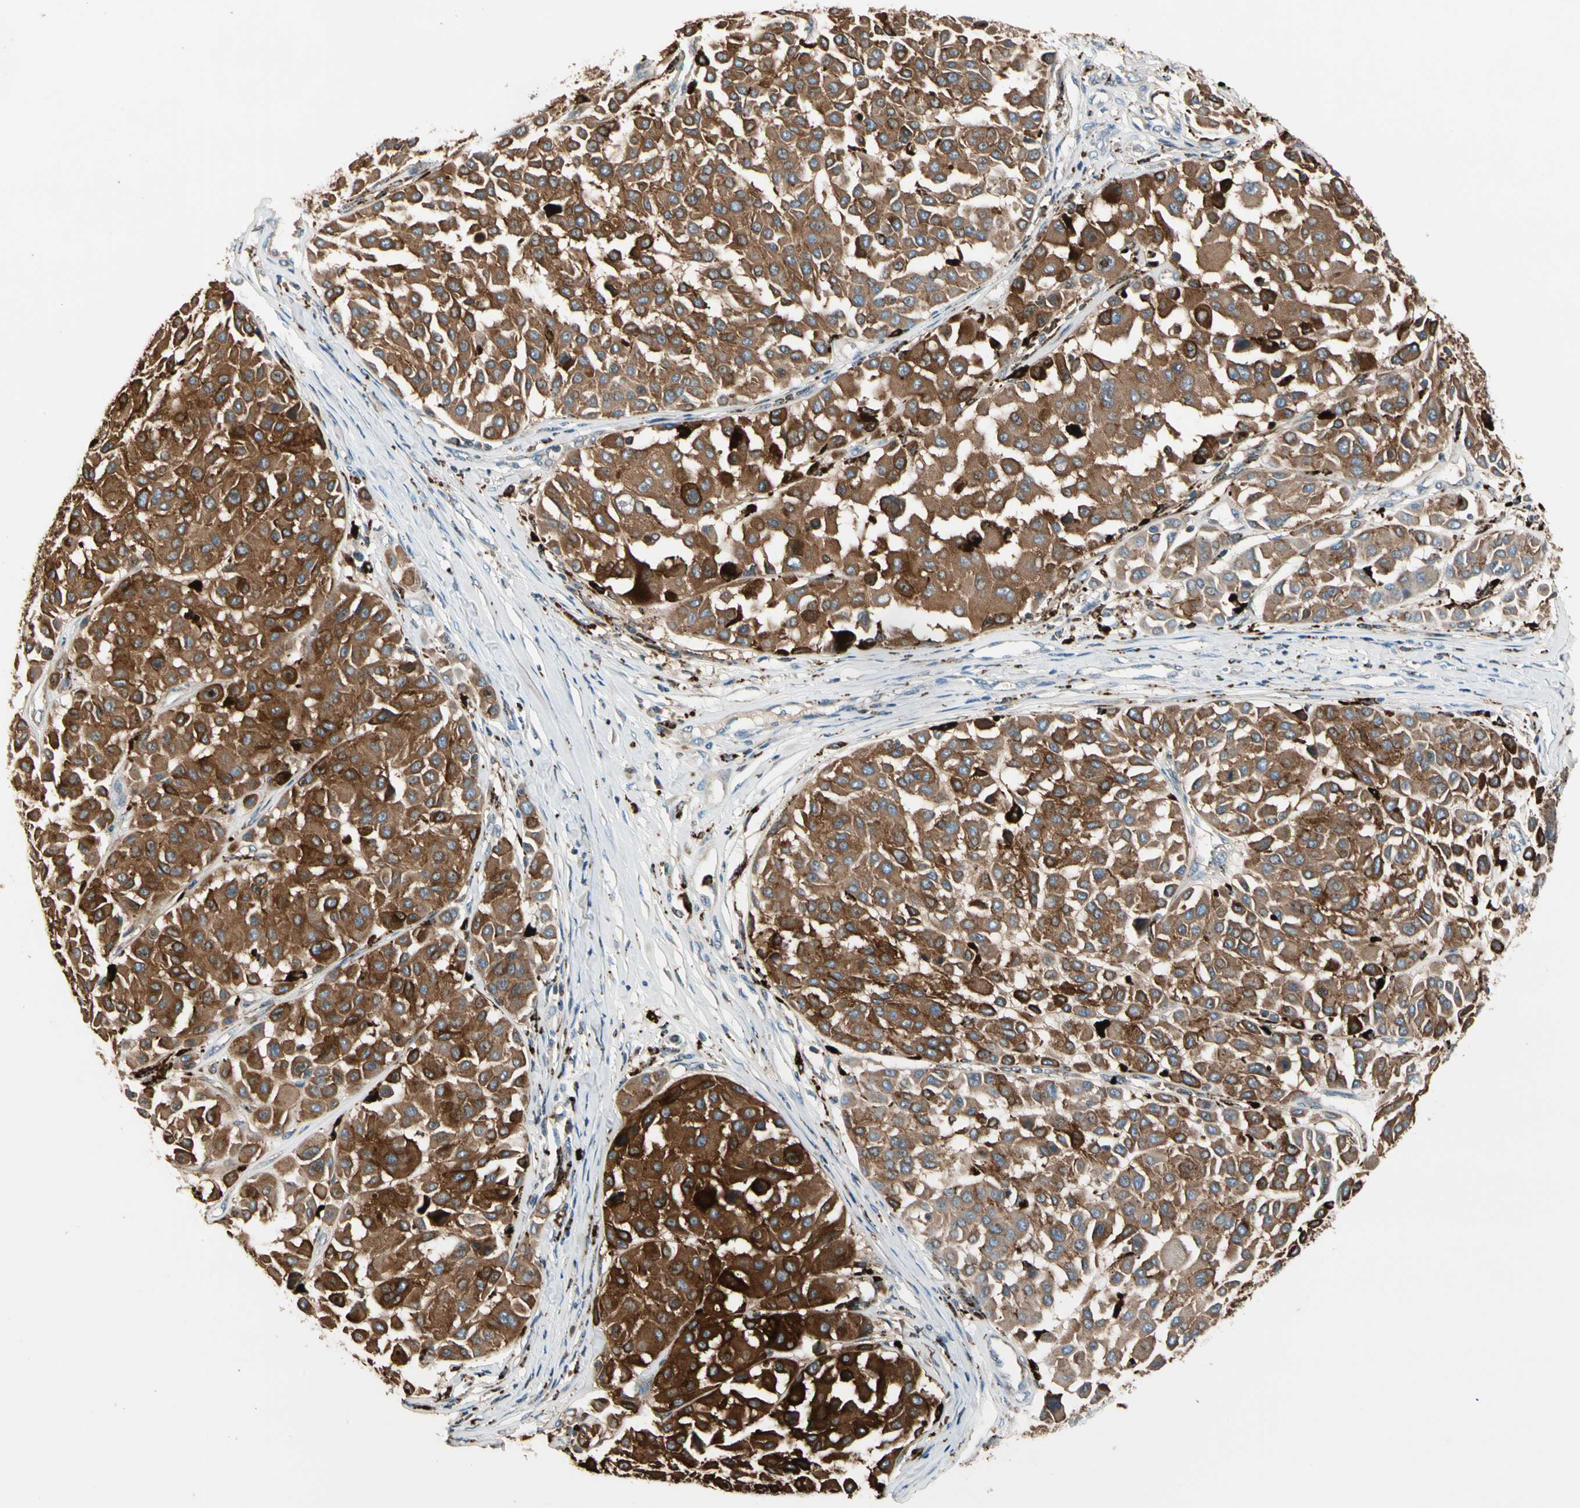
{"staining": {"intensity": "strong", "quantity": ">75%", "location": "cytoplasmic/membranous"}, "tissue": "melanoma", "cell_type": "Tumor cells", "image_type": "cancer", "snomed": [{"axis": "morphology", "description": "Malignant melanoma, Metastatic site"}, {"axis": "topography", "description": "Soft tissue"}], "caption": "Melanoma stained for a protein (brown) reveals strong cytoplasmic/membranous positive expression in about >75% of tumor cells.", "gene": "GM2A", "patient": {"sex": "male", "age": 41}}